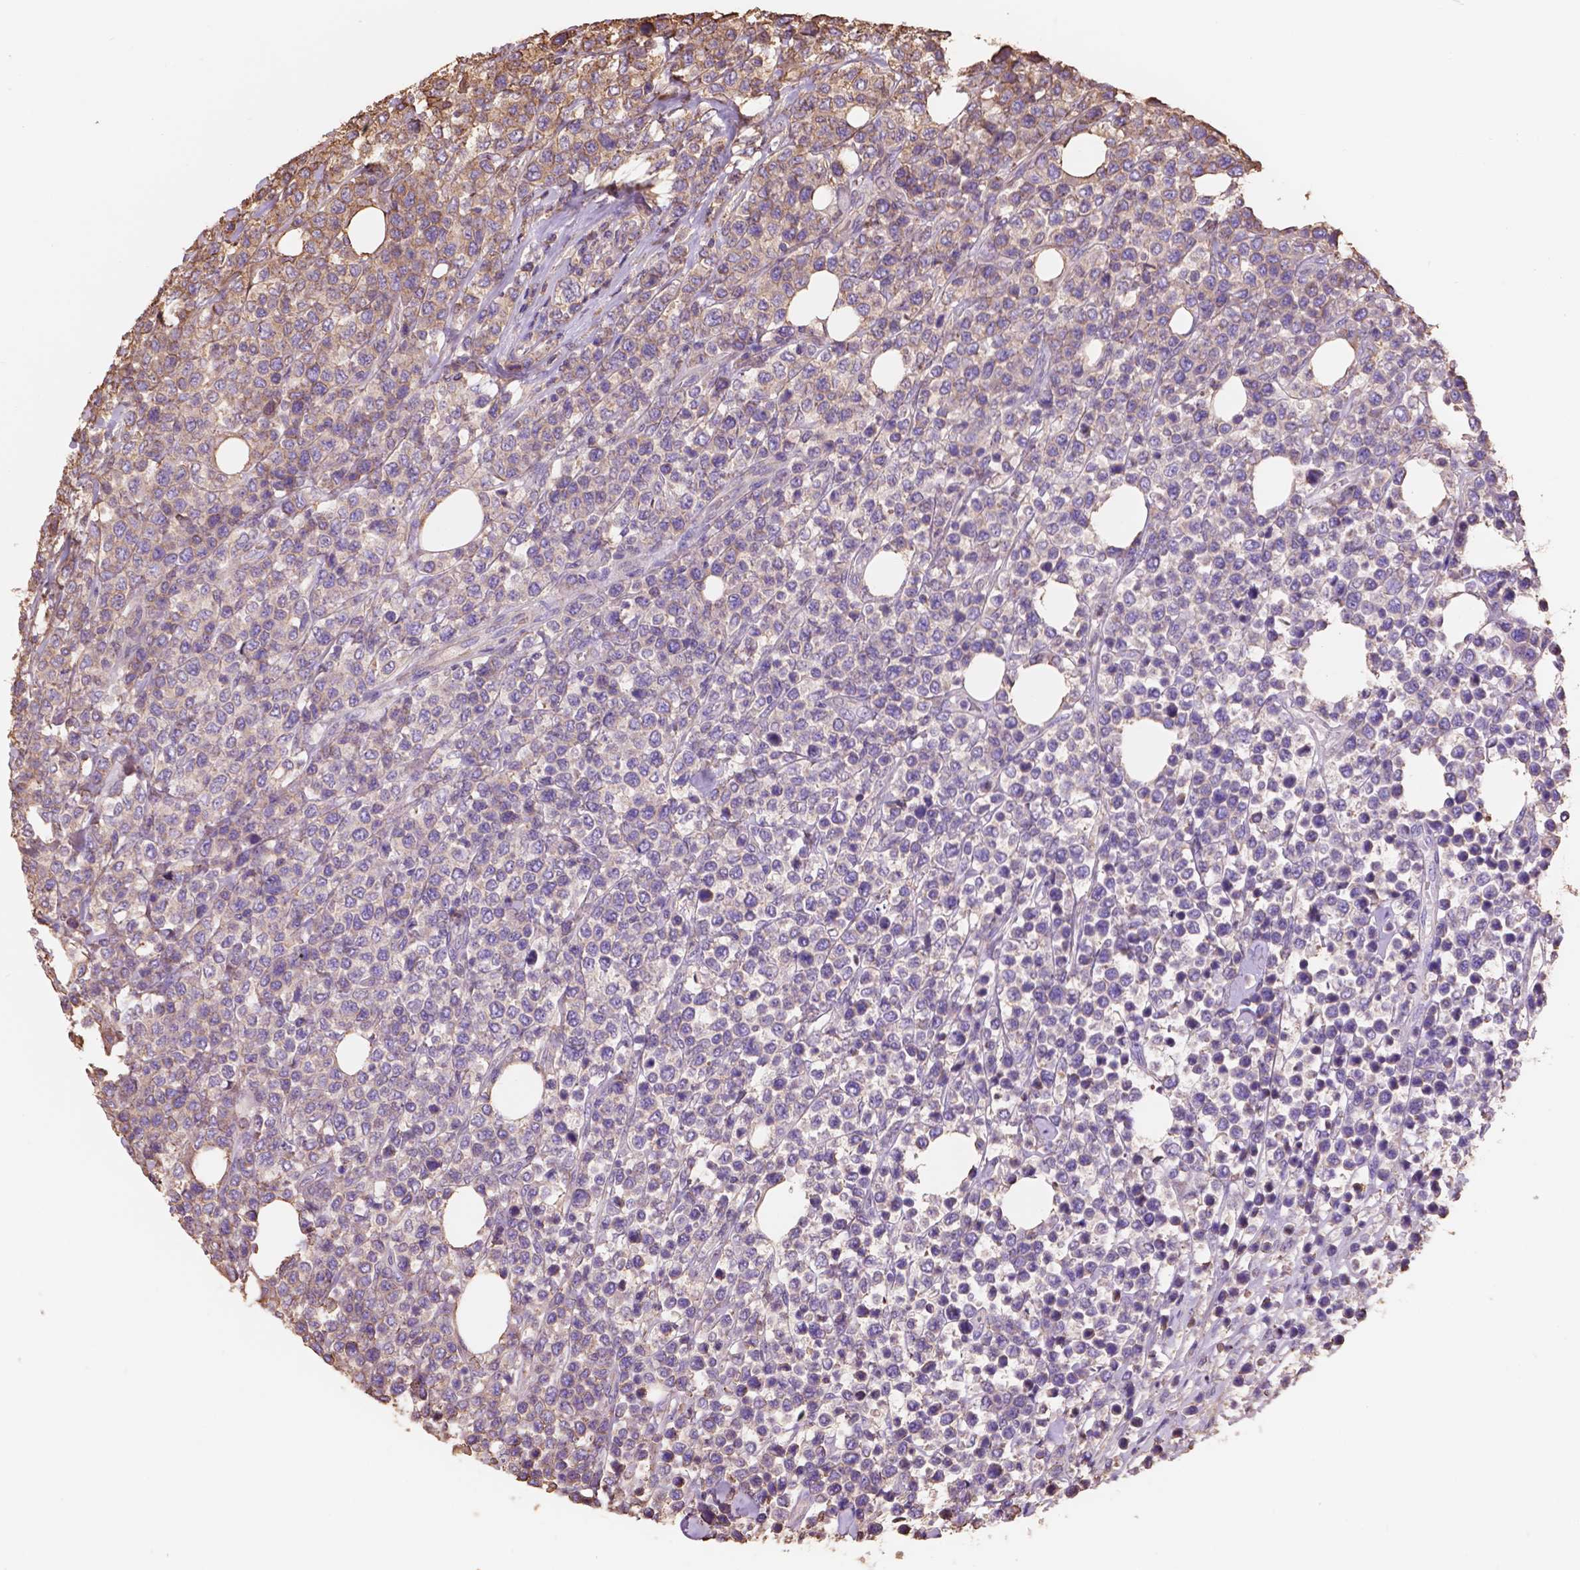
{"staining": {"intensity": "negative", "quantity": "none", "location": "none"}, "tissue": "lymphoma", "cell_type": "Tumor cells", "image_type": "cancer", "snomed": [{"axis": "morphology", "description": "Malignant lymphoma, non-Hodgkin's type, High grade"}, {"axis": "topography", "description": "Soft tissue"}], "caption": "IHC histopathology image of human high-grade malignant lymphoma, non-Hodgkin's type stained for a protein (brown), which shows no staining in tumor cells. (DAB IHC visualized using brightfield microscopy, high magnification).", "gene": "NIPA2", "patient": {"sex": "female", "age": 56}}